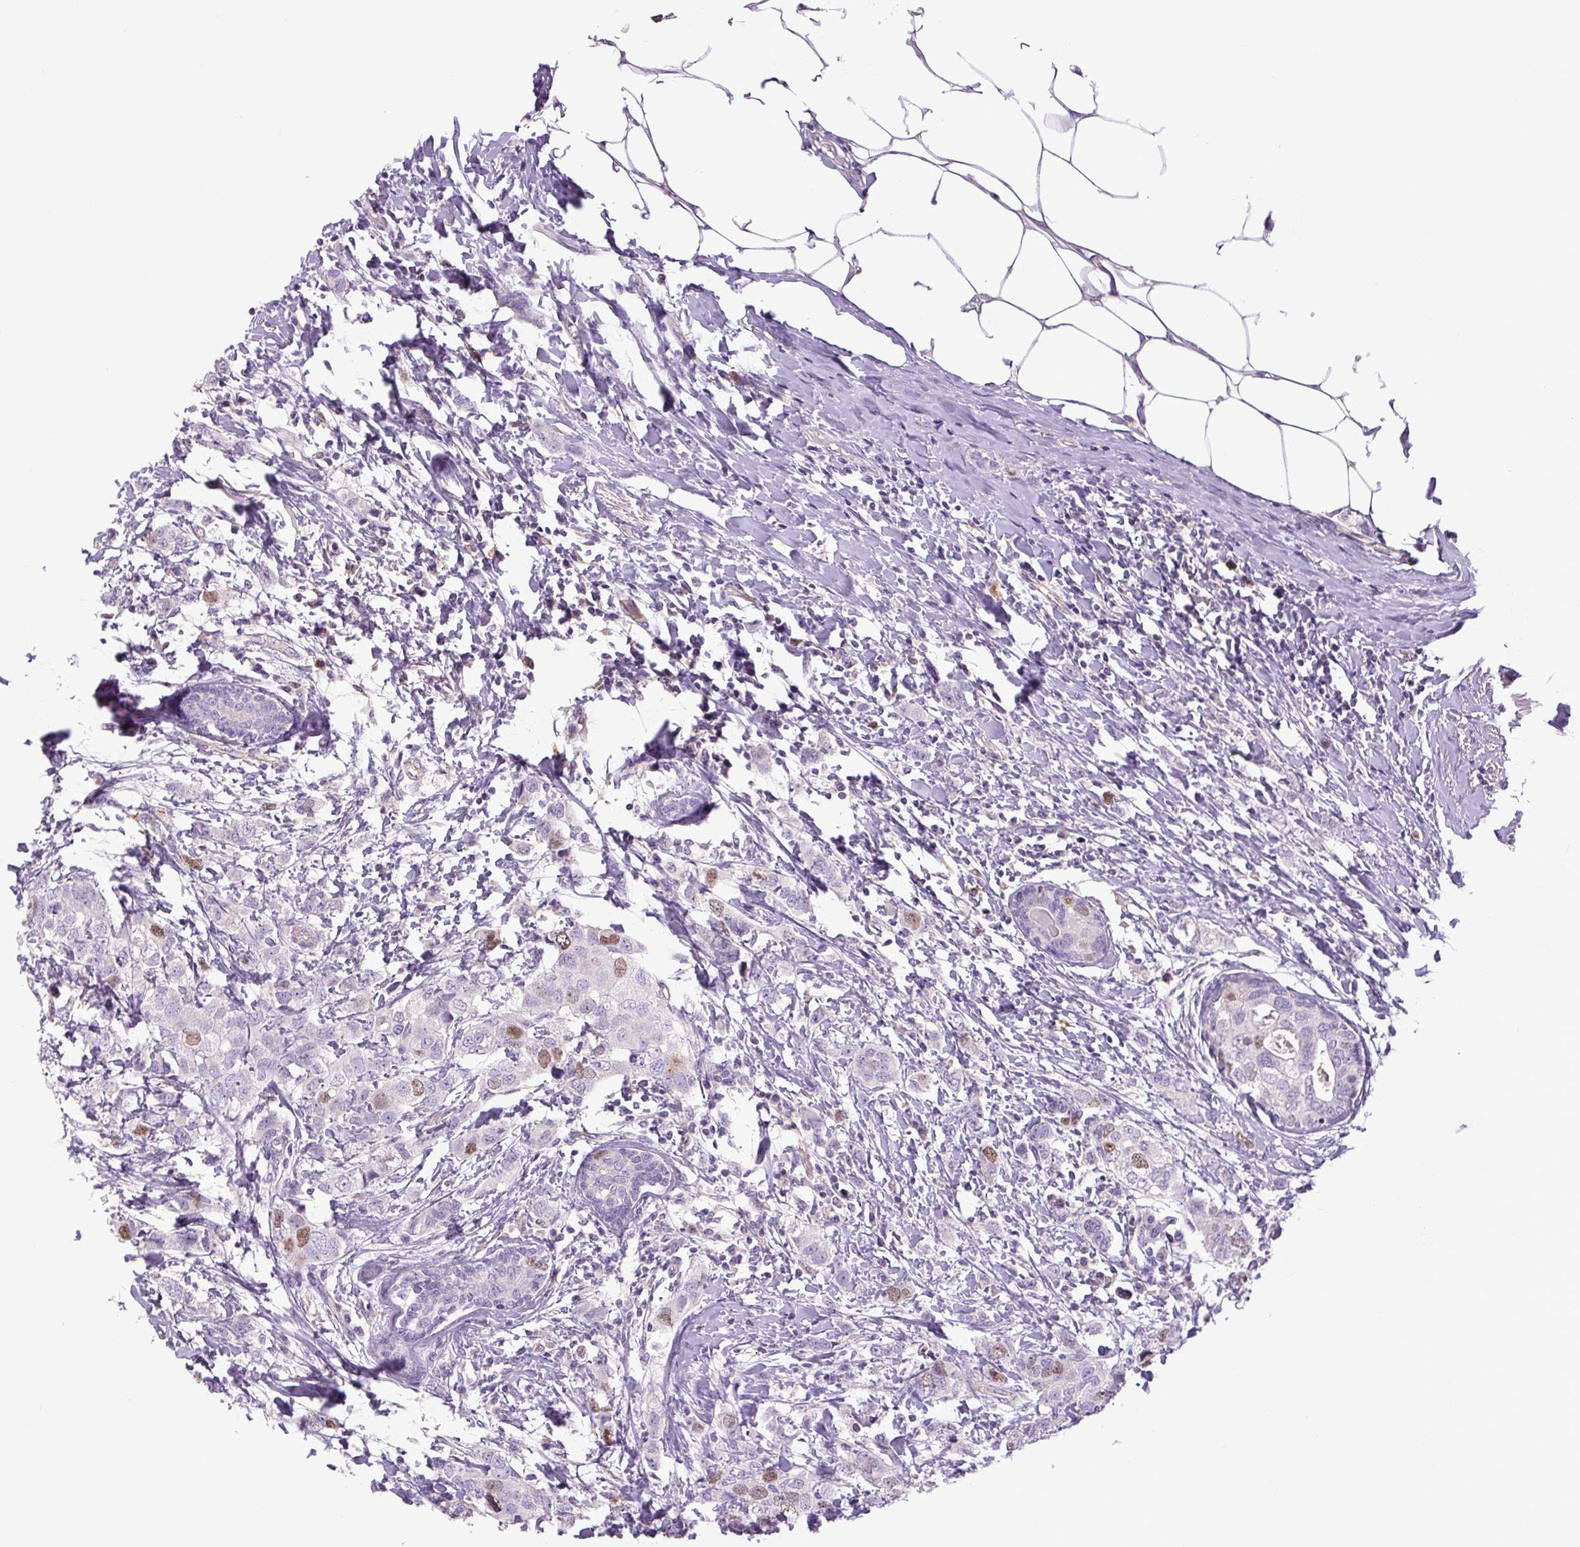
{"staining": {"intensity": "moderate", "quantity": "<25%", "location": "nuclear"}, "tissue": "breast cancer", "cell_type": "Tumor cells", "image_type": "cancer", "snomed": [{"axis": "morphology", "description": "Duct carcinoma"}, {"axis": "topography", "description": "Breast"}], "caption": "Immunohistochemical staining of breast cancer shows moderate nuclear protein expression in approximately <25% of tumor cells.", "gene": "KIFC1", "patient": {"sex": "female", "age": 50}}